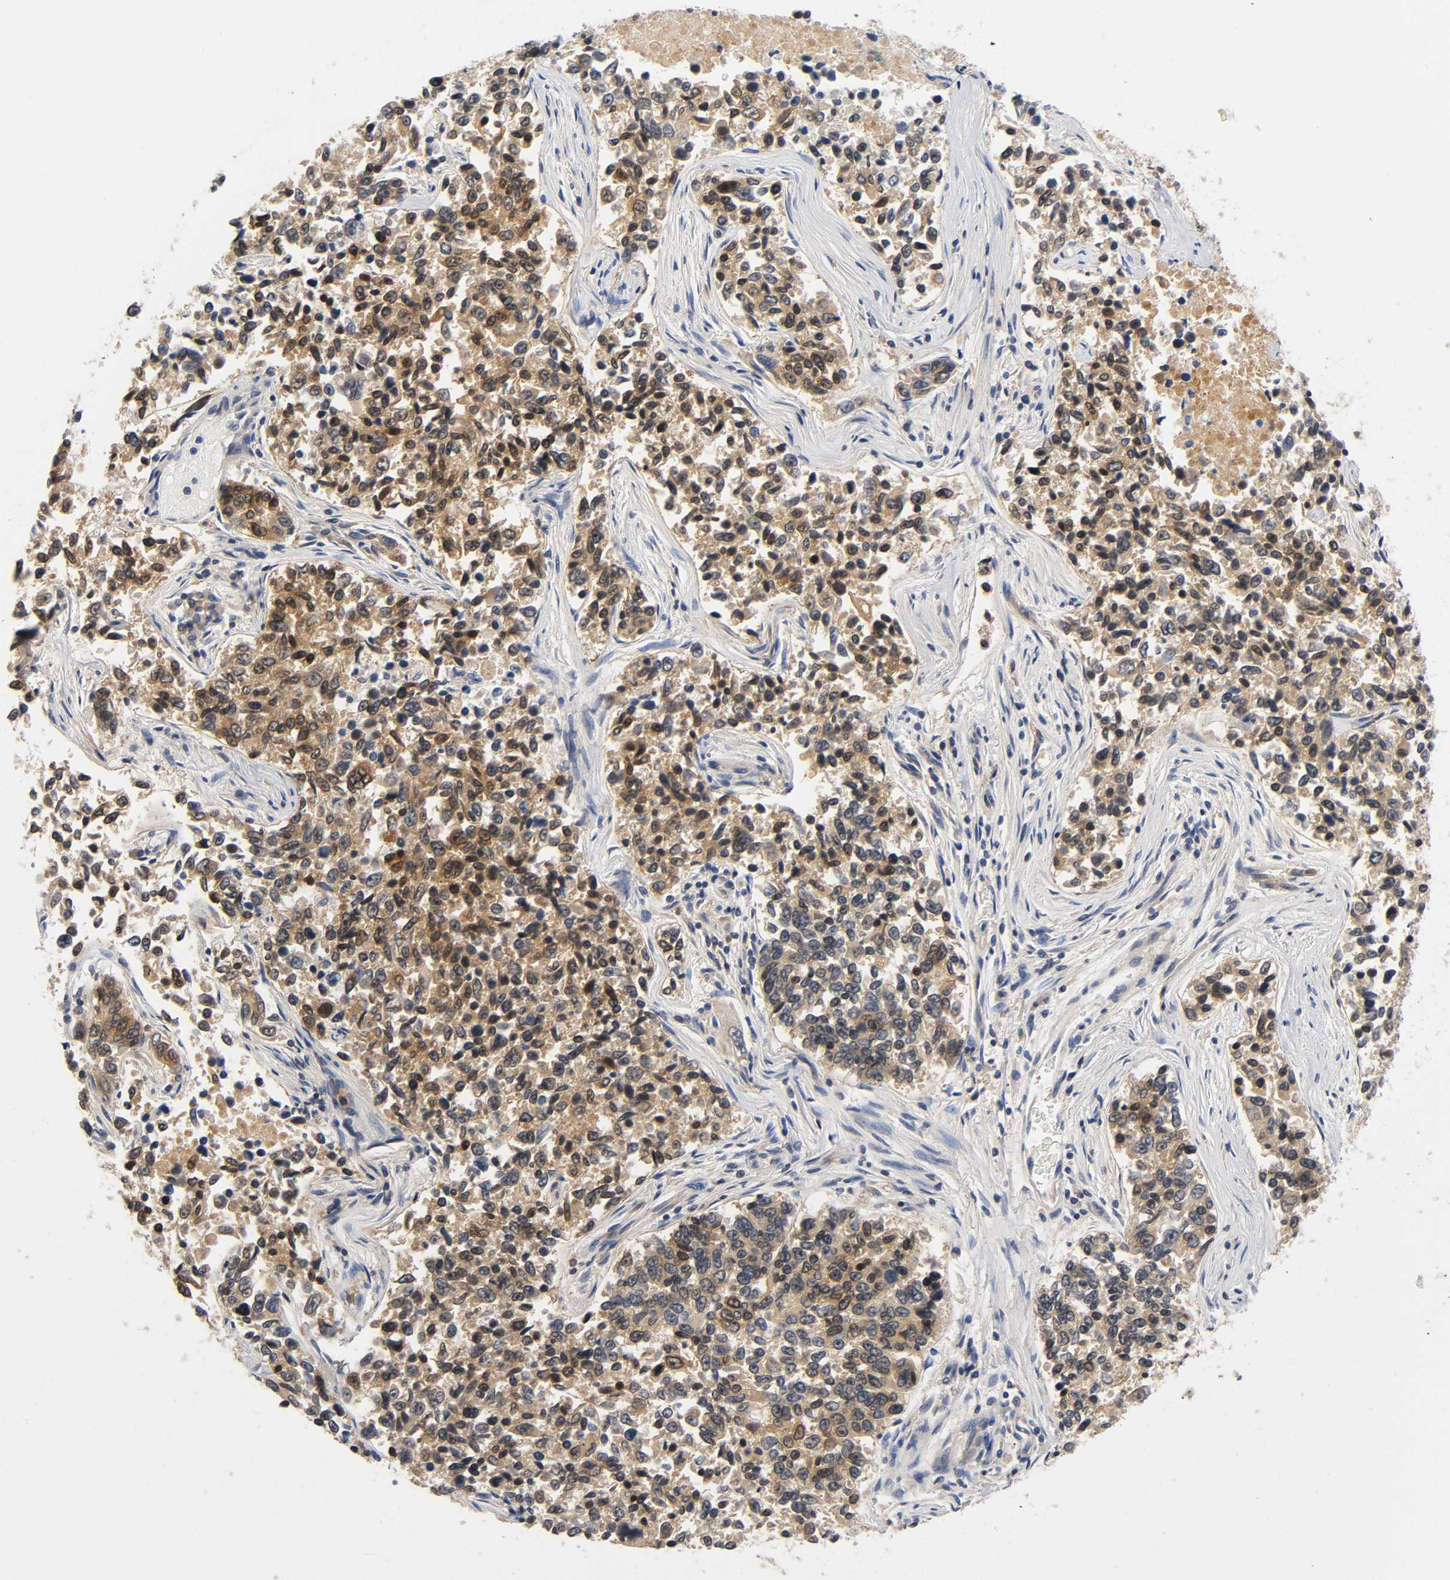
{"staining": {"intensity": "moderate", "quantity": ">75%", "location": "cytoplasmic/membranous,nuclear"}, "tissue": "lung cancer", "cell_type": "Tumor cells", "image_type": "cancer", "snomed": [{"axis": "morphology", "description": "Adenocarcinoma, NOS"}, {"axis": "topography", "description": "Lung"}], "caption": "Adenocarcinoma (lung) stained with immunohistochemistry displays moderate cytoplasmic/membranous and nuclear staining in approximately >75% of tumor cells.", "gene": "PRKAB1", "patient": {"sex": "male", "age": 84}}